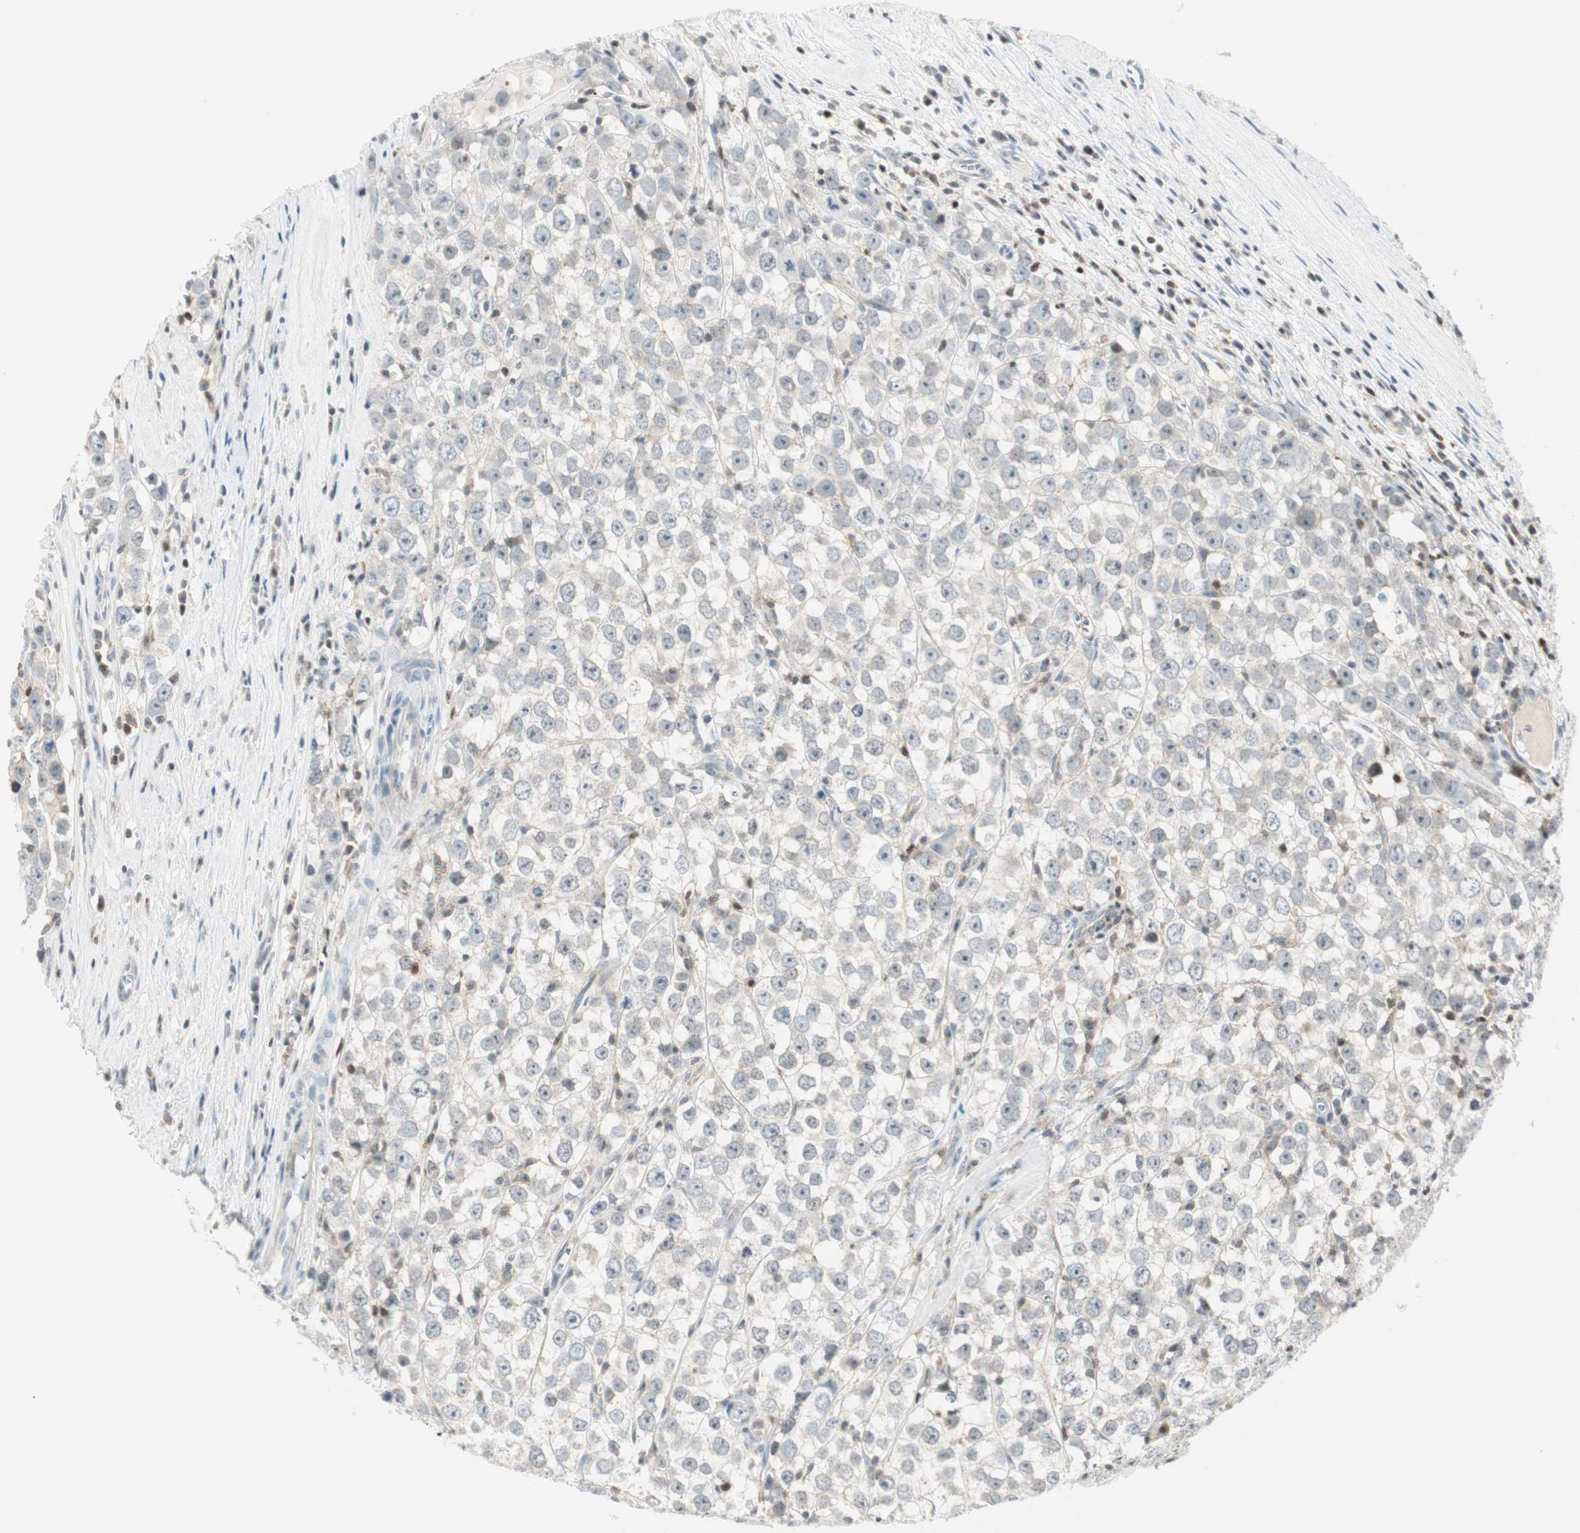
{"staining": {"intensity": "weak", "quantity": ">75%", "location": "cytoplasmic/membranous"}, "tissue": "testis cancer", "cell_type": "Tumor cells", "image_type": "cancer", "snomed": [{"axis": "morphology", "description": "Seminoma, NOS"}, {"axis": "morphology", "description": "Carcinoma, Embryonal, NOS"}, {"axis": "topography", "description": "Testis"}], "caption": "This is a histology image of IHC staining of testis cancer (seminoma), which shows weak expression in the cytoplasmic/membranous of tumor cells.", "gene": "PPP1CA", "patient": {"sex": "male", "age": 52}}